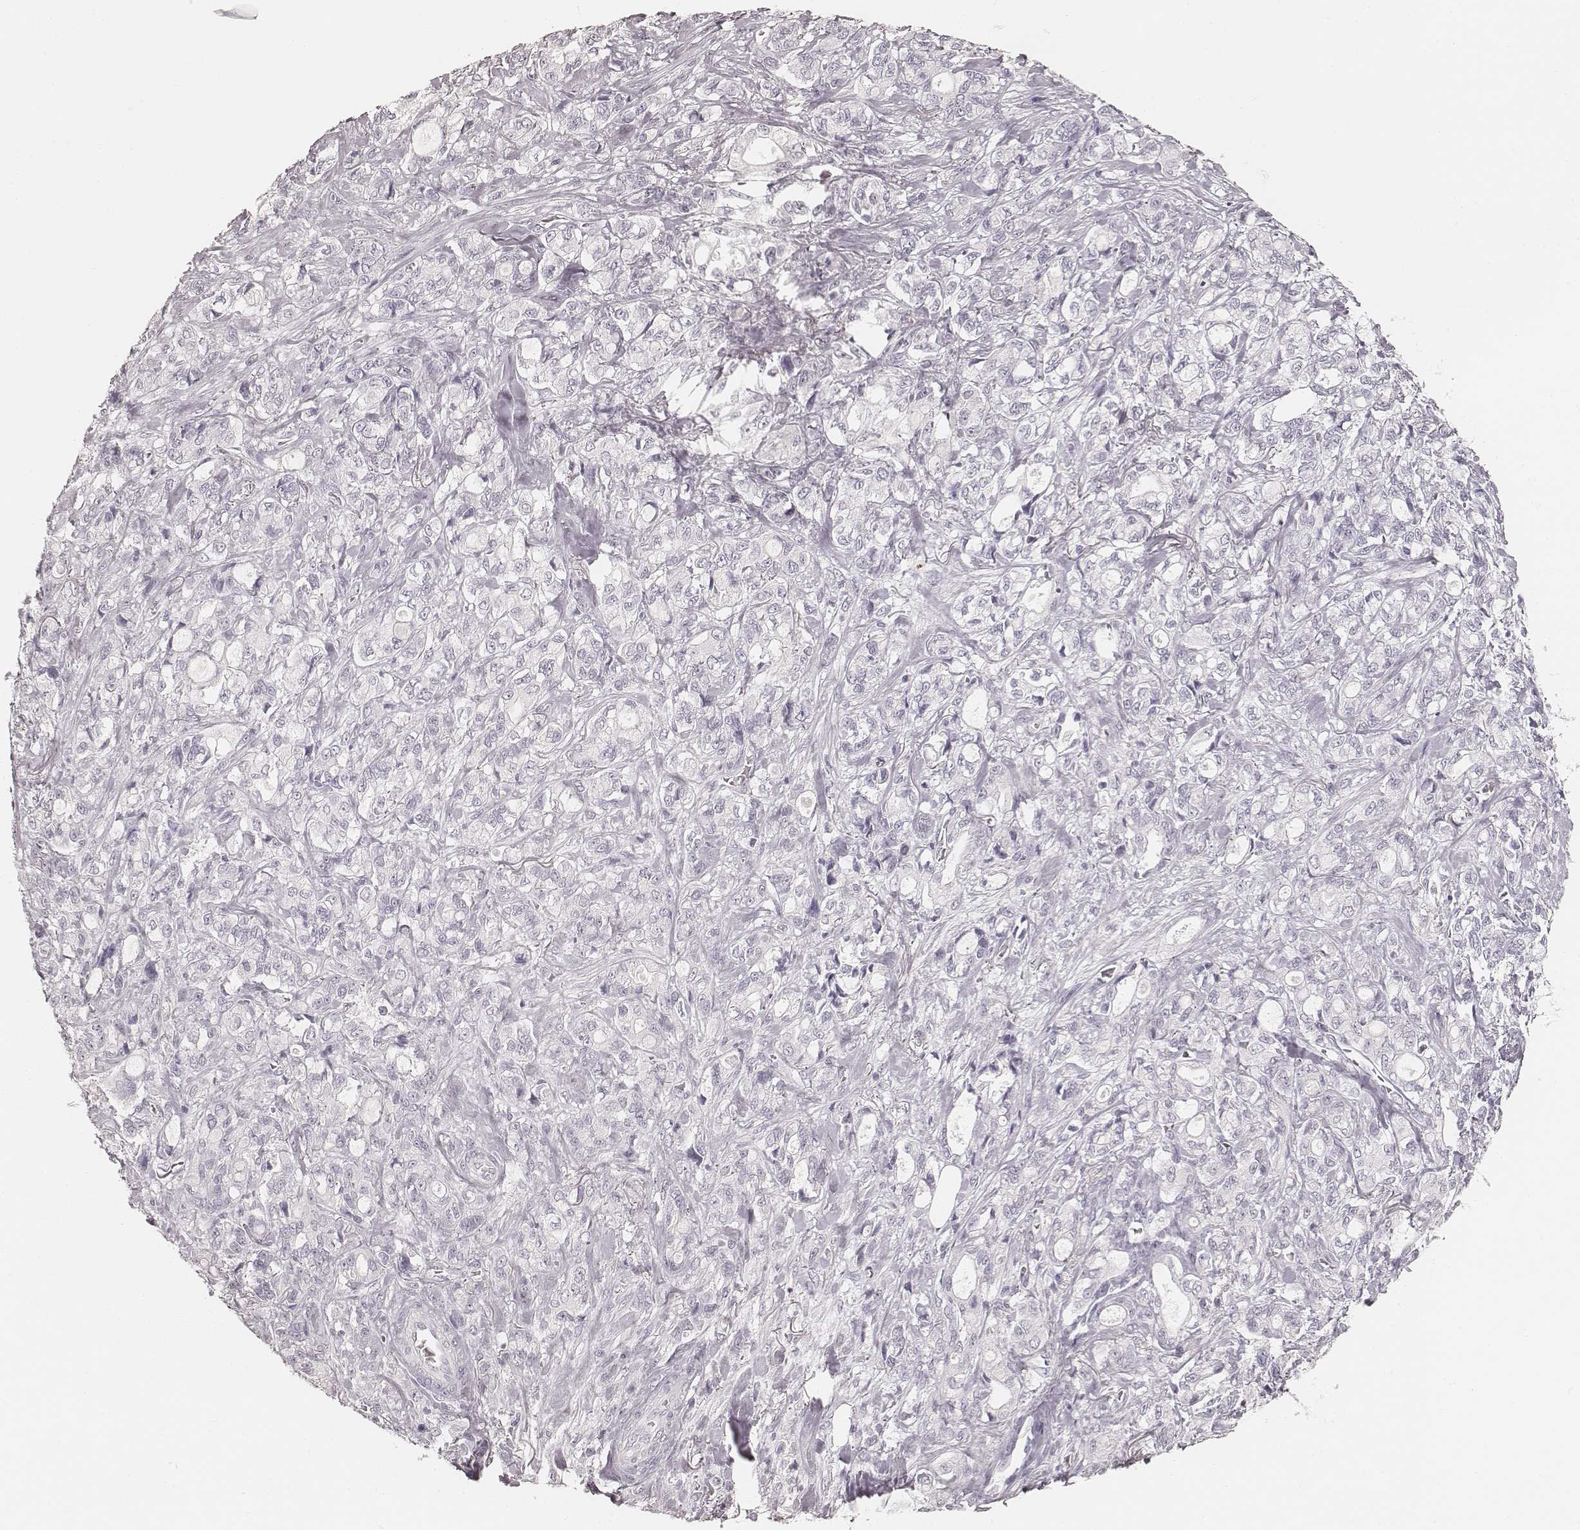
{"staining": {"intensity": "negative", "quantity": "none", "location": "none"}, "tissue": "stomach cancer", "cell_type": "Tumor cells", "image_type": "cancer", "snomed": [{"axis": "morphology", "description": "Adenocarcinoma, NOS"}, {"axis": "topography", "description": "Stomach"}], "caption": "Protein analysis of stomach cancer (adenocarcinoma) displays no significant expression in tumor cells.", "gene": "KRT26", "patient": {"sex": "male", "age": 63}}